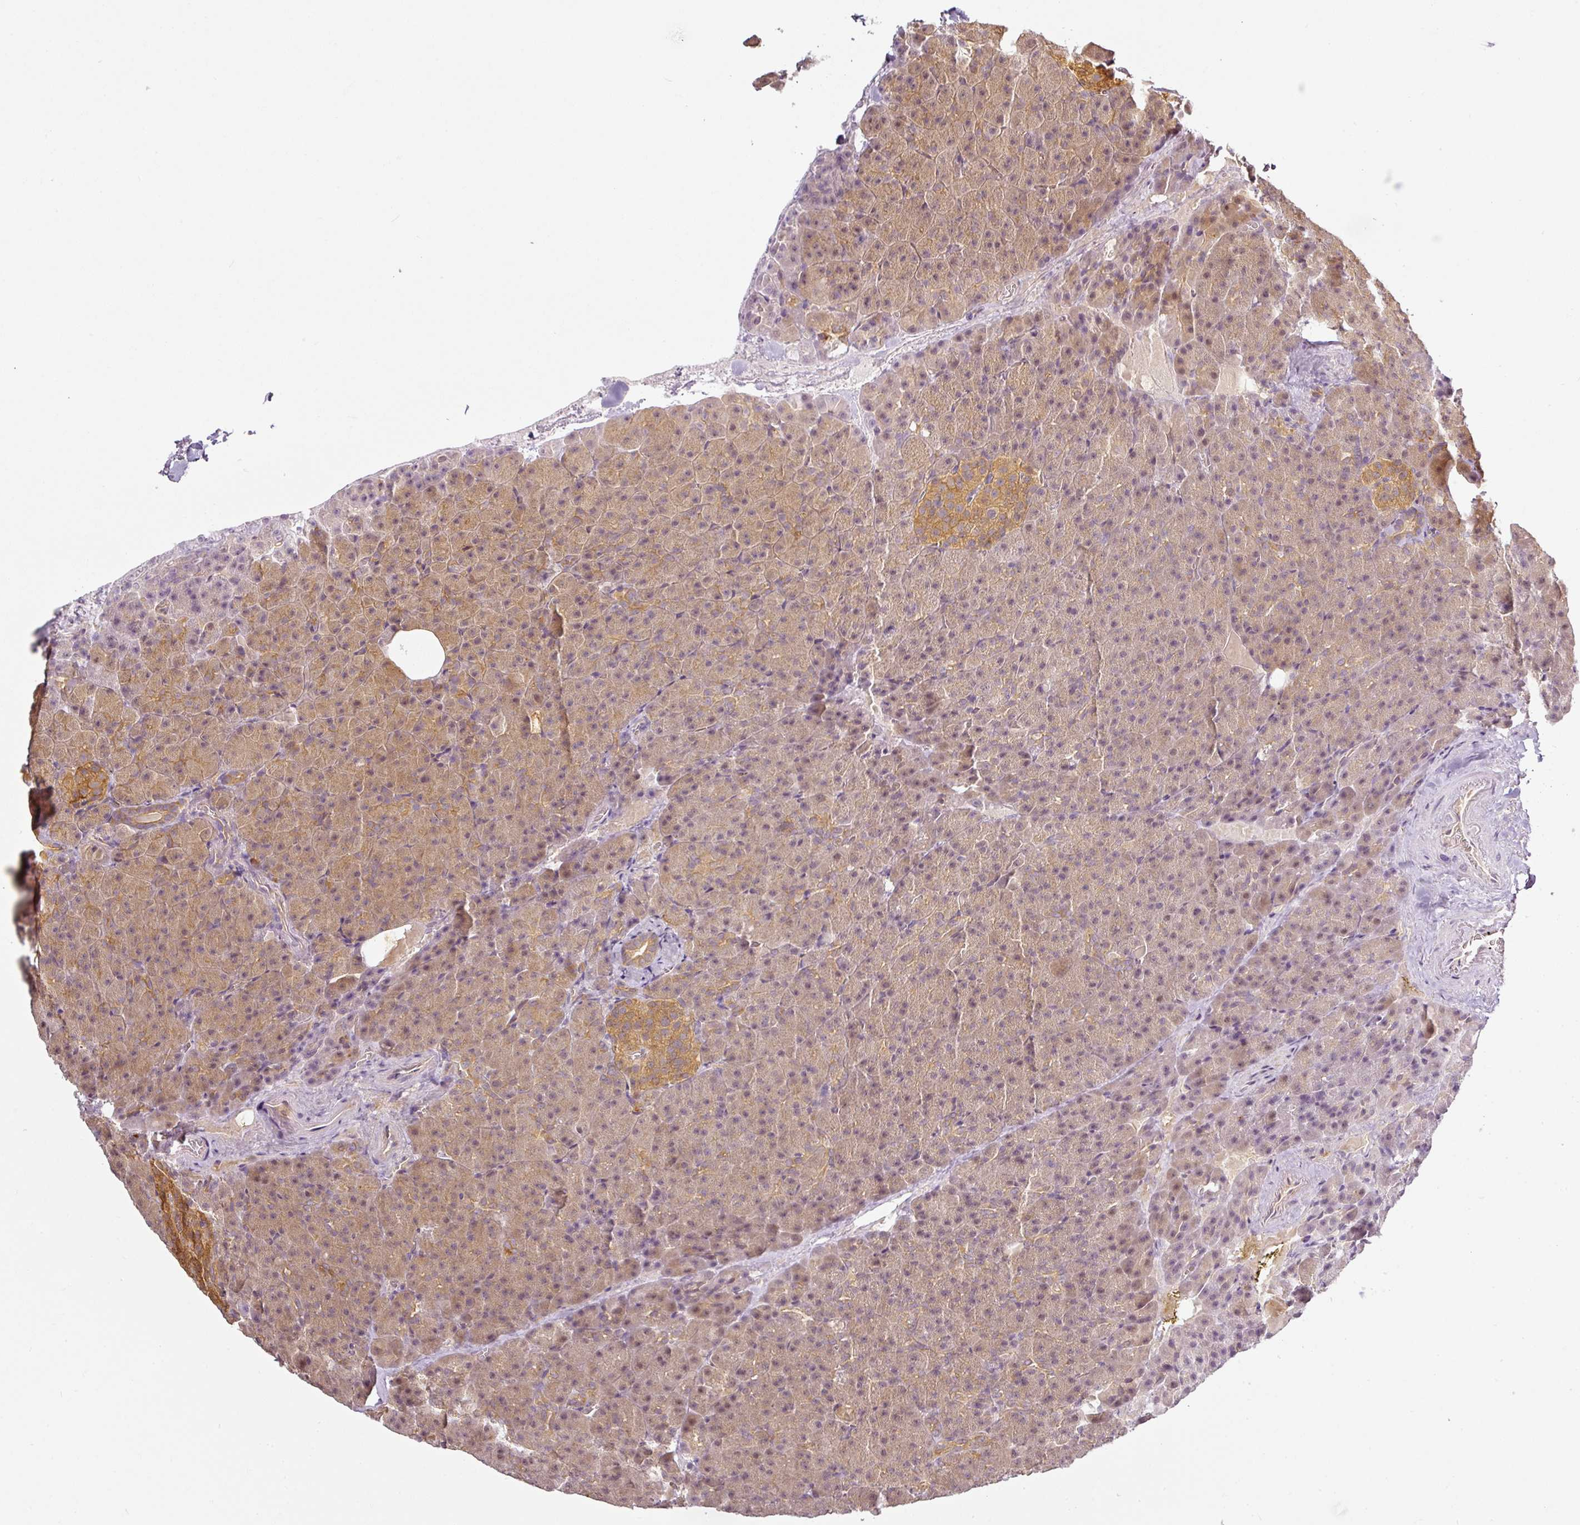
{"staining": {"intensity": "weak", "quantity": "25%-75%", "location": "cytoplasmic/membranous,nuclear"}, "tissue": "pancreas", "cell_type": "Exocrine glandular cells", "image_type": "normal", "snomed": [{"axis": "morphology", "description": "Normal tissue, NOS"}, {"axis": "topography", "description": "Pancreas"}], "caption": "This image exhibits immunohistochemistry staining of unremarkable pancreas, with low weak cytoplasmic/membranous,nuclear expression in approximately 25%-75% of exocrine glandular cells.", "gene": "ANKRD18A", "patient": {"sex": "female", "age": 74}}